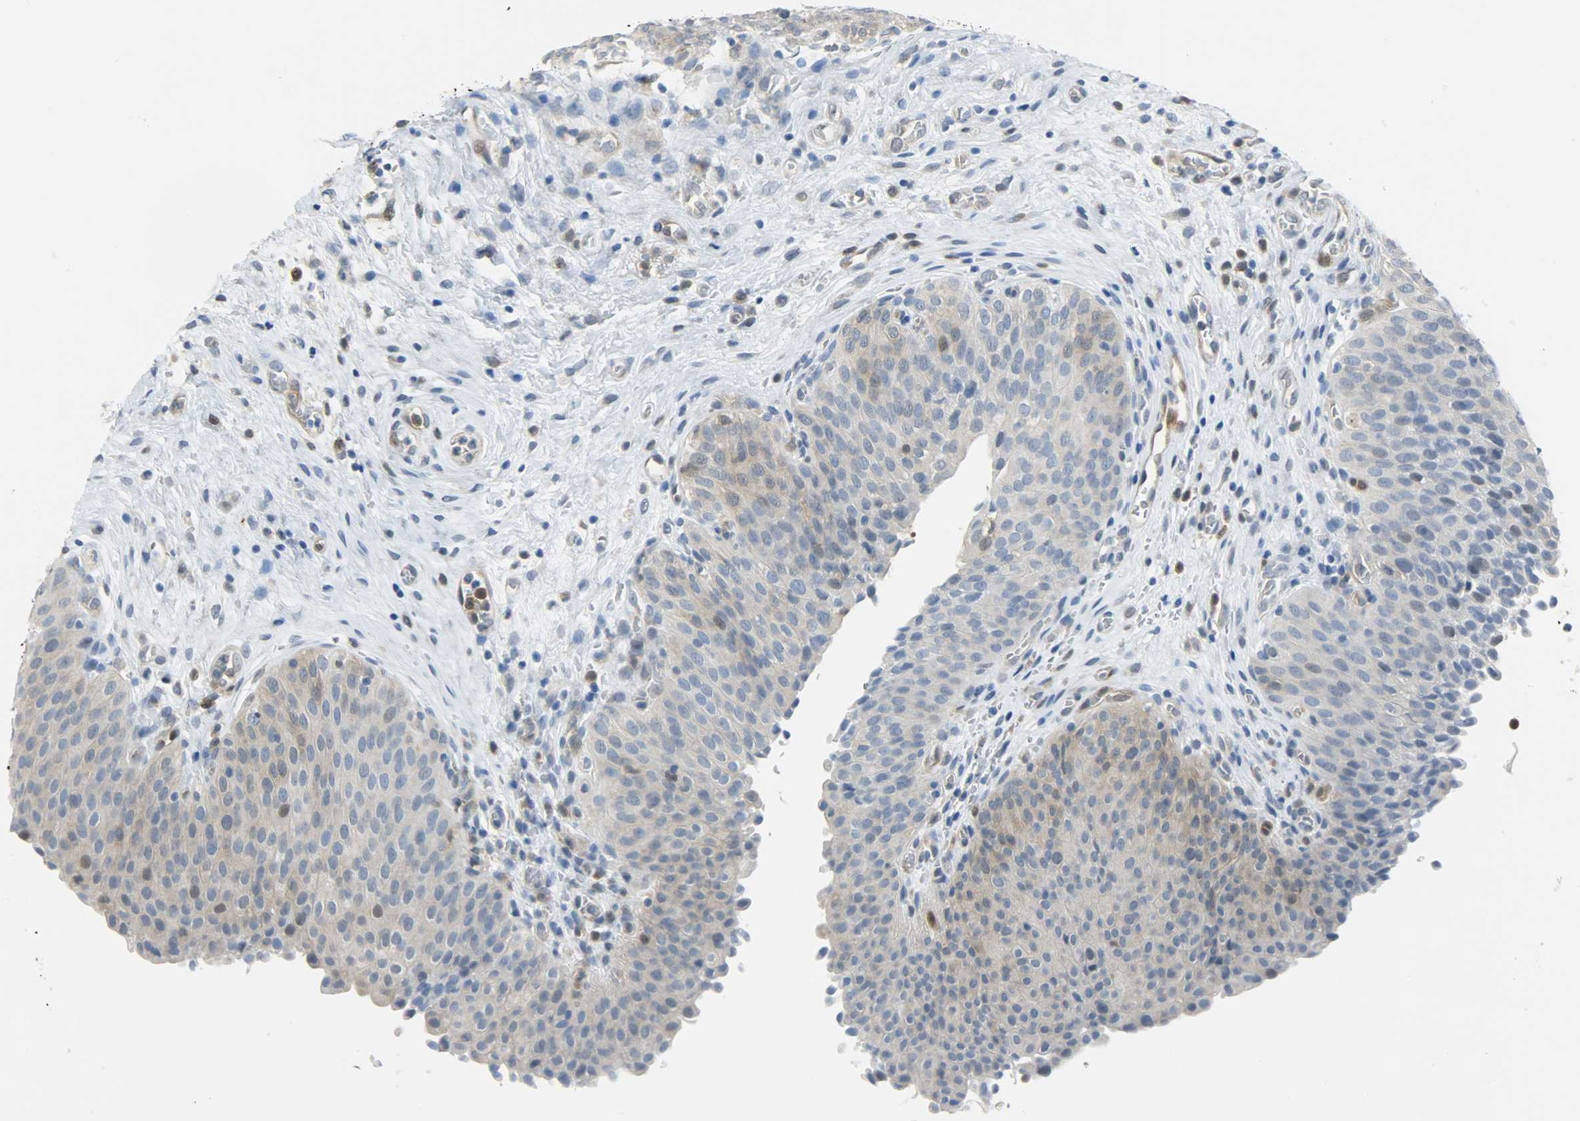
{"staining": {"intensity": "weak", "quantity": "<25%", "location": "cytoplasmic/membranous,nuclear"}, "tissue": "urinary bladder", "cell_type": "Urothelial cells", "image_type": "normal", "snomed": [{"axis": "morphology", "description": "Normal tissue, NOS"}, {"axis": "morphology", "description": "Dysplasia, NOS"}, {"axis": "topography", "description": "Urinary bladder"}], "caption": "DAB (3,3'-diaminobenzidine) immunohistochemical staining of normal human urinary bladder exhibits no significant positivity in urothelial cells. (DAB (3,3'-diaminobenzidine) IHC visualized using brightfield microscopy, high magnification).", "gene": "EIF4EBP1", "patient": {"sex": "male", "age": 35}}